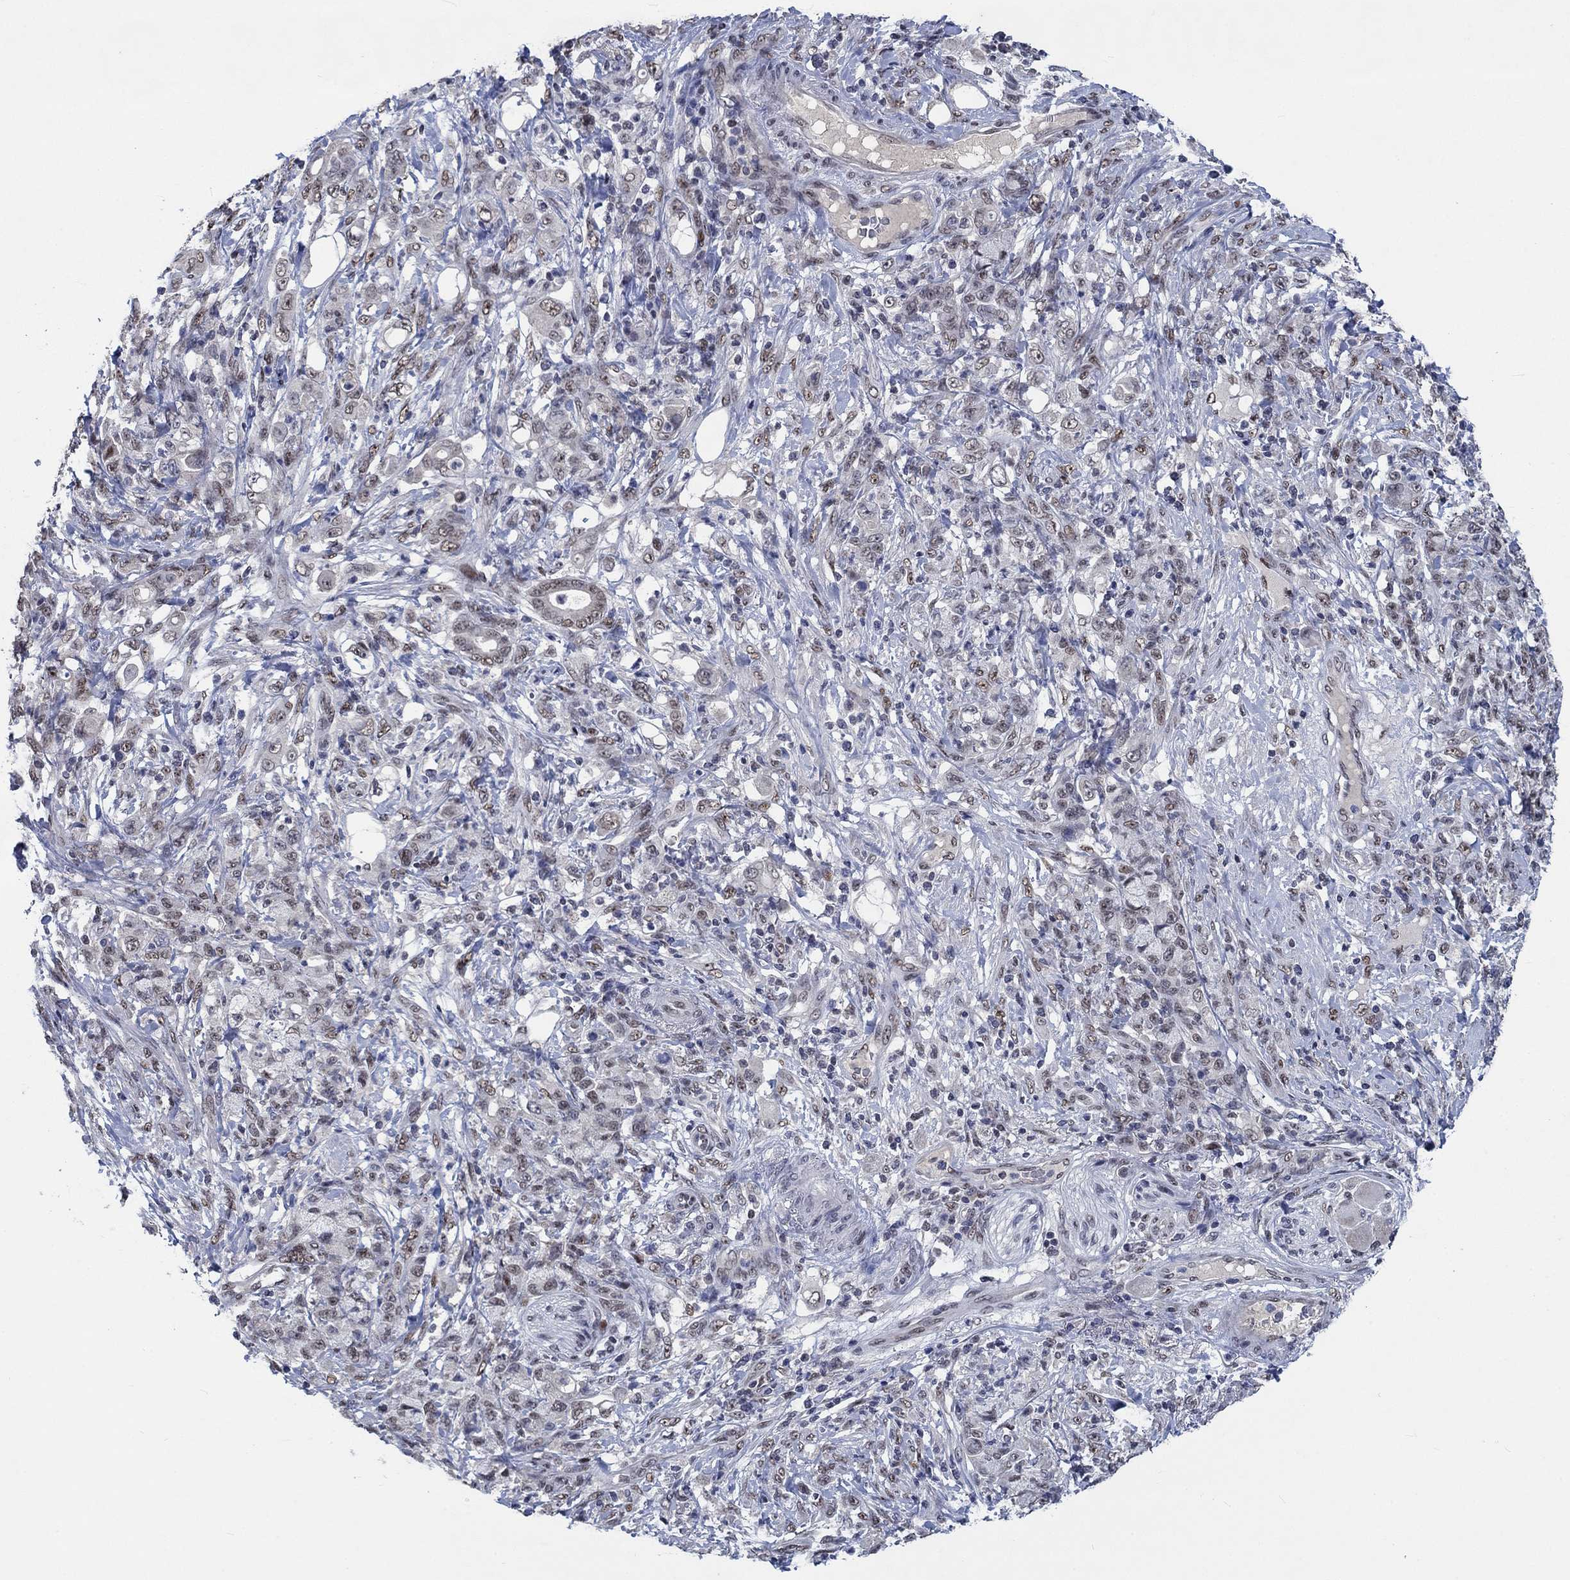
{"staining": {"intensity": "weak", "quantity": ">75%", "location": "nuclear"}, "tissue": "stomach cancer", "cell_type": "Tumor cells", "image_type": "cancer", "snomed": [{"axis": "morphology", "description": "Adenocarcinoma, NOS"}, {"axis": "topography", "description": "Stomach"}], "caption": "Immunohistochemistry micrograph of adenocarcinoma (stomach) stained for a protein (brown), which shows low levels of weak nuclear staining in about >75% of tumor cells.", "gene": "HTN1", "patient": {"sex": "female", "age": 79}}